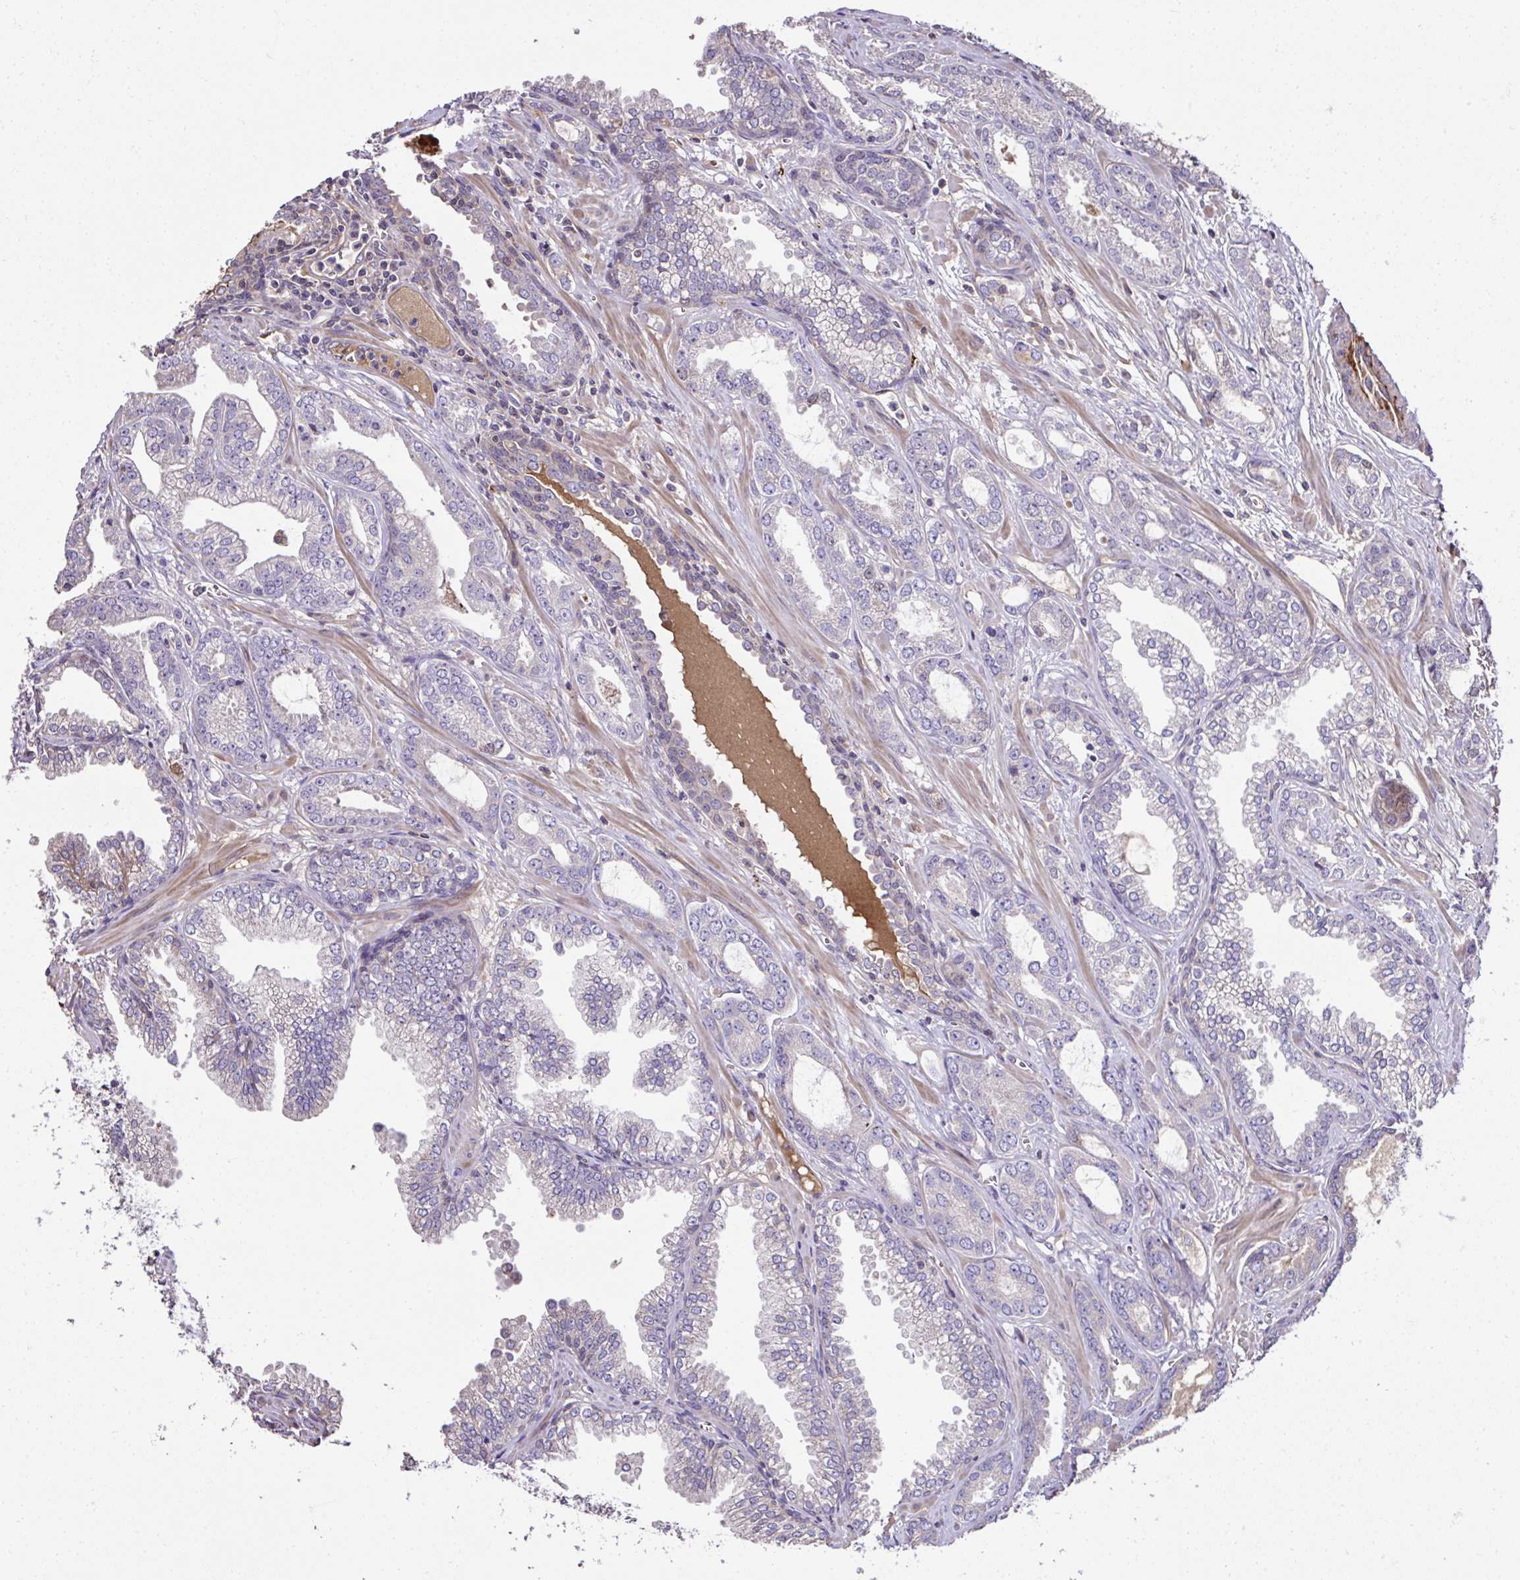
{"staining": {"intensity": "negative", "quantity": "none", "location": "none"}, "tissue": "prostate cancer", "cell_type": "Tumor cells", "image_type": "cancer", "snomed": [{"axis": "morphology", "description": "Adenocarcinoma, Medium grade"}, {"axis": "topography", "description": "Prostate"}], "caption": "An immunohistochemistry (IHC) histopathology image of prostate cancer (adenocarcinoma (medium-grade)) is shown. There is no staining in tumor cells of prostate cancer (adenocarcinoma (medium-grade)).", "gene": "CCDC85C", "patient": {"sex": "male", "age": 57}}